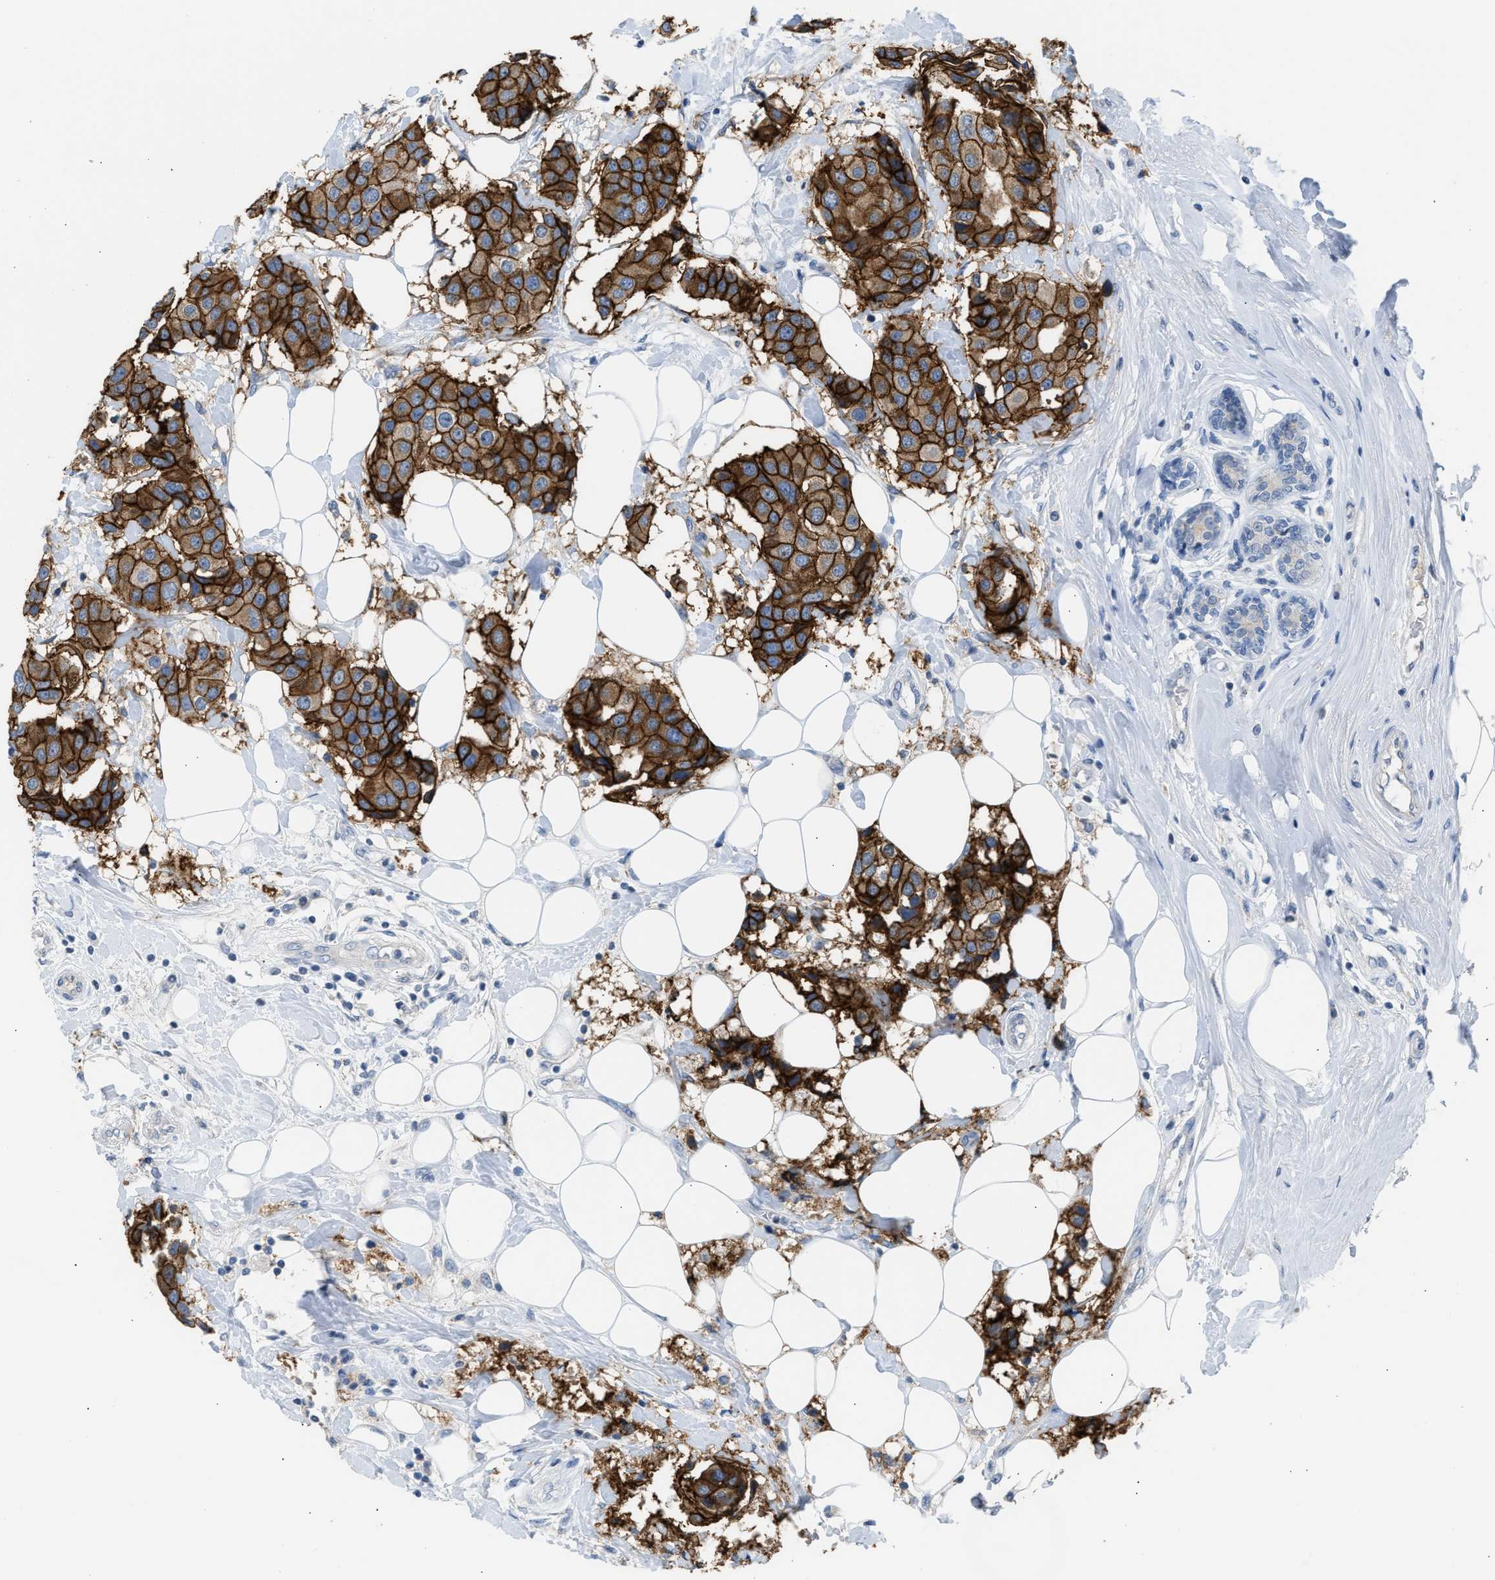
{"staining": {"intensity": "strong", "quantity": ">75%", "location": "cytoplasmic/membranous"}, "tissue": "breast cancer", "cell_type": "Tumor cells", "image_type": "cancer", "snomed": [{"axis": "morphology", "description": "Normal tissue, NOS"}, {"axis": "morphology", "description": "Duct carcinoma"}, {"axis": "topography", "description": "Breast"}], "caption": "IHC (DAB) staining of breast infiltrating ductal carcinoma exhibits strong cytoplasmic/membranous protein positivity in about >75% of tumor cells. The staining is performed using DAB brown chromogen to label protein expression. The nuclei are counter-stained blue using hematoxylin.", "gene": "ERBB2", "patient": {"sex": "female", "age": 39}}